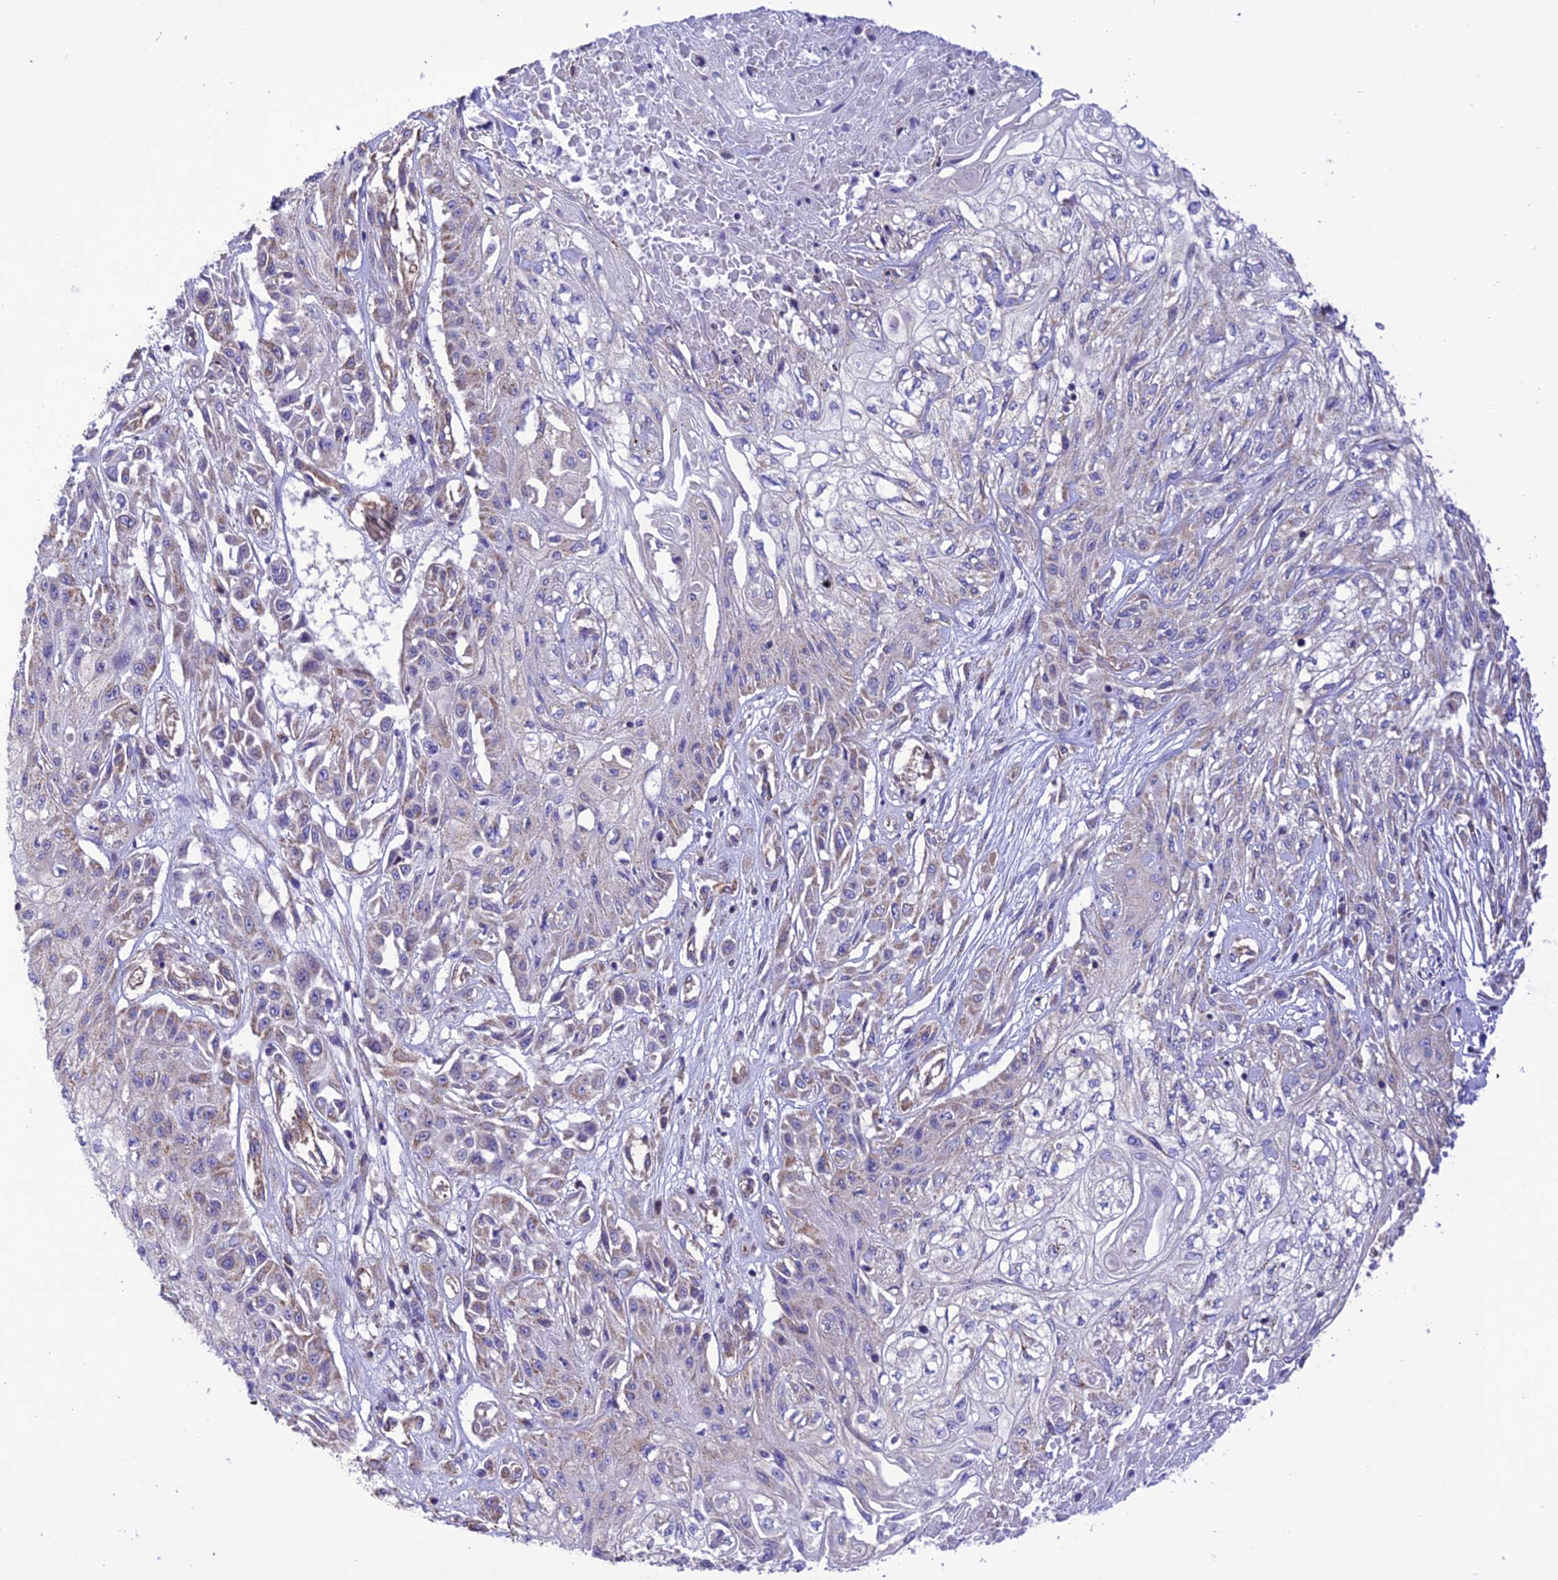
{"staining": {"intensity": "weak", "quantity": "25%-75%", "location": "cytoplasmic/membranous"}, "tissue": "skin cancer", "cell_type": "Tumor cells", "image_type": "cancer", "snomed": [{"axis": "morphology", "description": "Squamous cell carcinoma, NOS"}, {"axis": "morphology", "description": "Squamous cell carcinoma, metastatic, NOS"}, {"axis": "topography", "description": "Skin"}, {"axis": "topography", "description": "Lymph node"}], "caption": "Protein staining displays weak cytoplasmic/membranous staining in about 25%-75% of tumor cells in metastatic squamous cell carcinoma (skin).", "gene": "MAP3K12", "patient": {"sex": "male", "age": 75}}